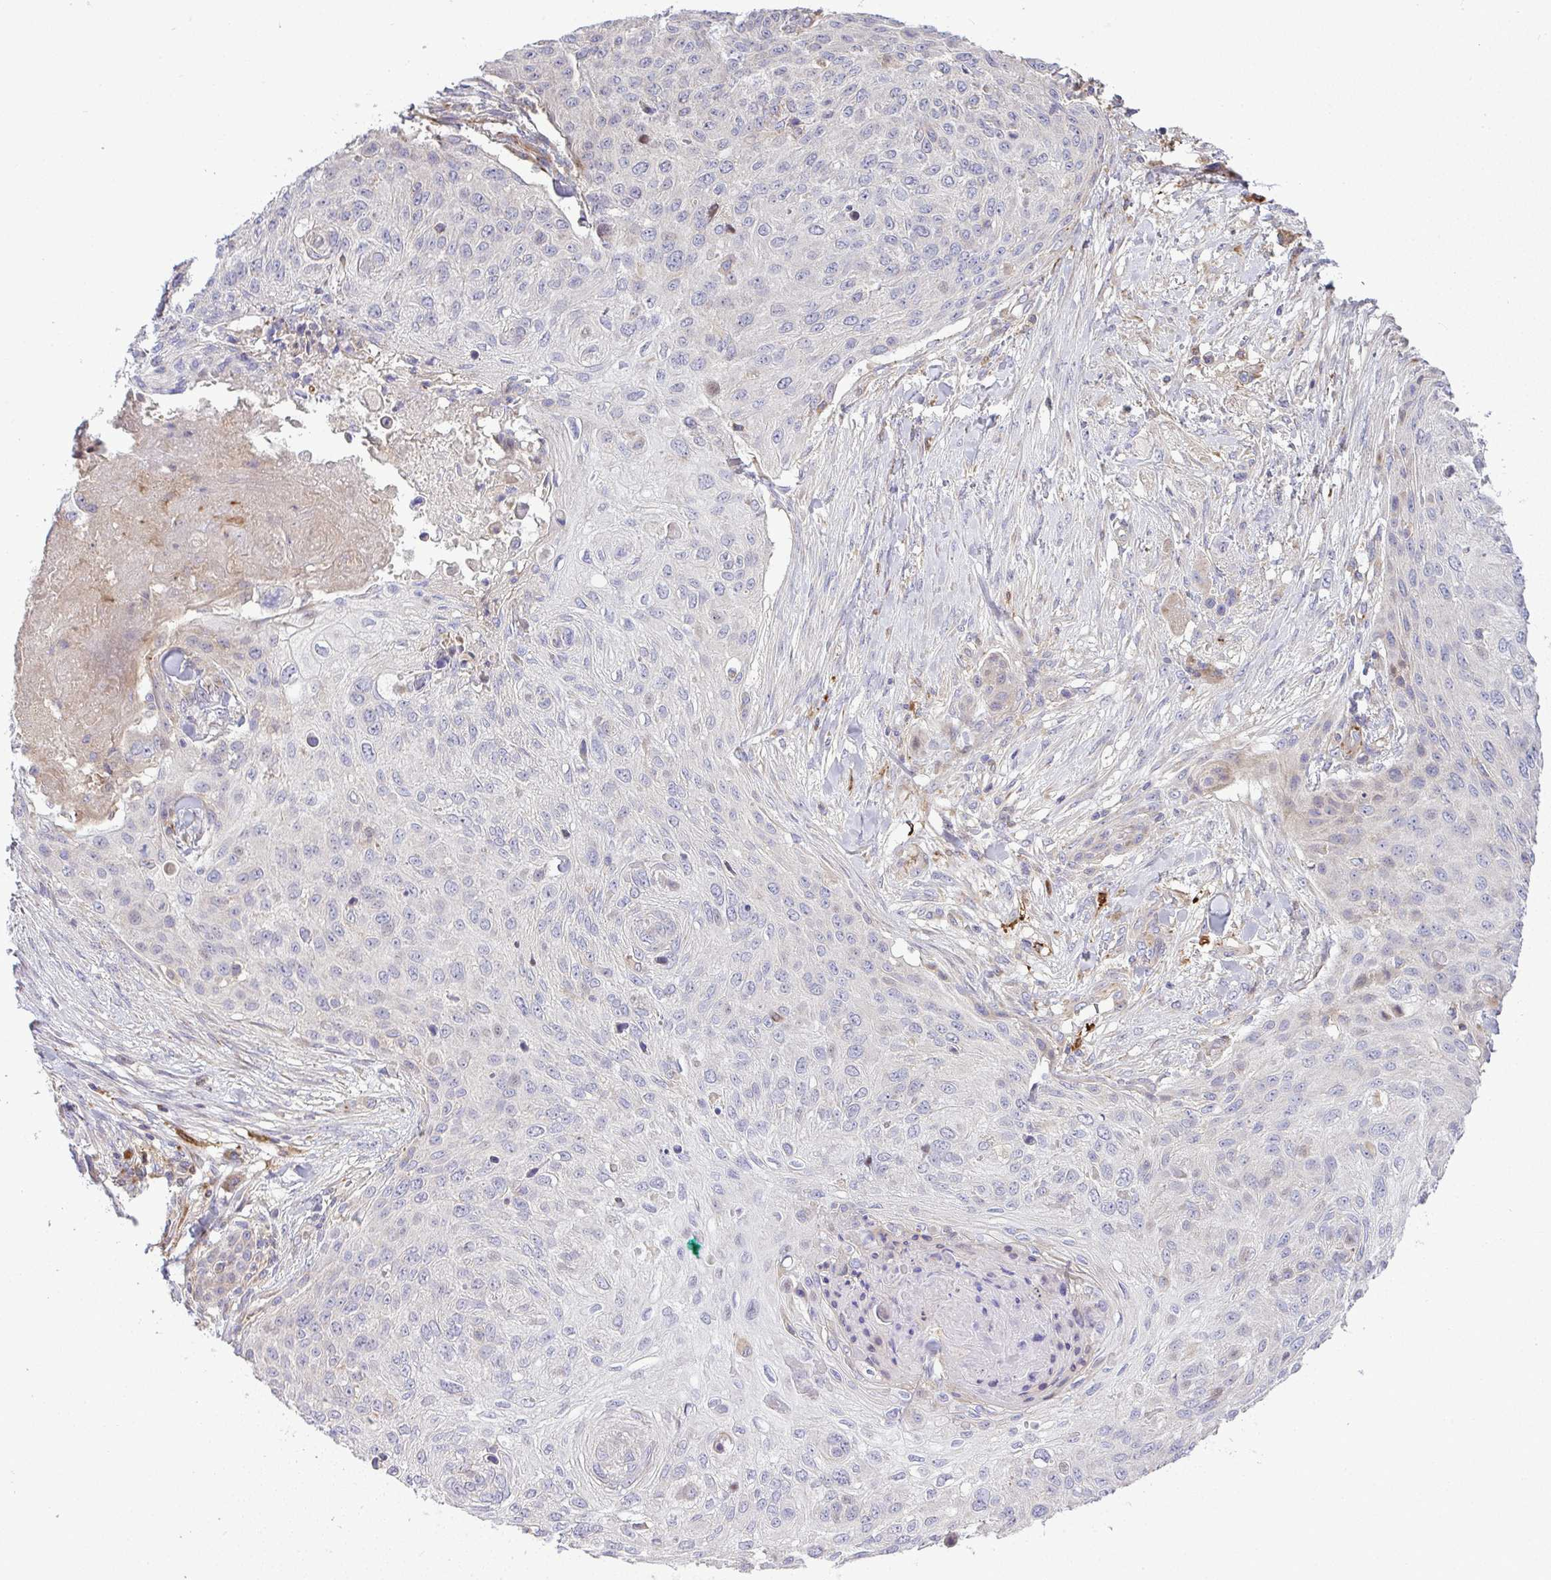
{"staining": {"intensity": "negative", "quantity": "none", "location": "none"}, "tissue": "skin cancer", "cell_type": "Tumor cells", "image_type": "cancer", "snomed": [{"axis": "morphology", "description": "Squamous cell carcinoma, NOS"}, {"axis": "topography", "description": "Skin"}], "caption": "DAB immunohistochemical staining of skin squamous cell carcinoma shows no significant staining in tumor cells. (Immunohistochemistry, brightfield microscopy, high magnification).", "gene": "GRID2", "patient": {"sex": "female", "age": 87}}